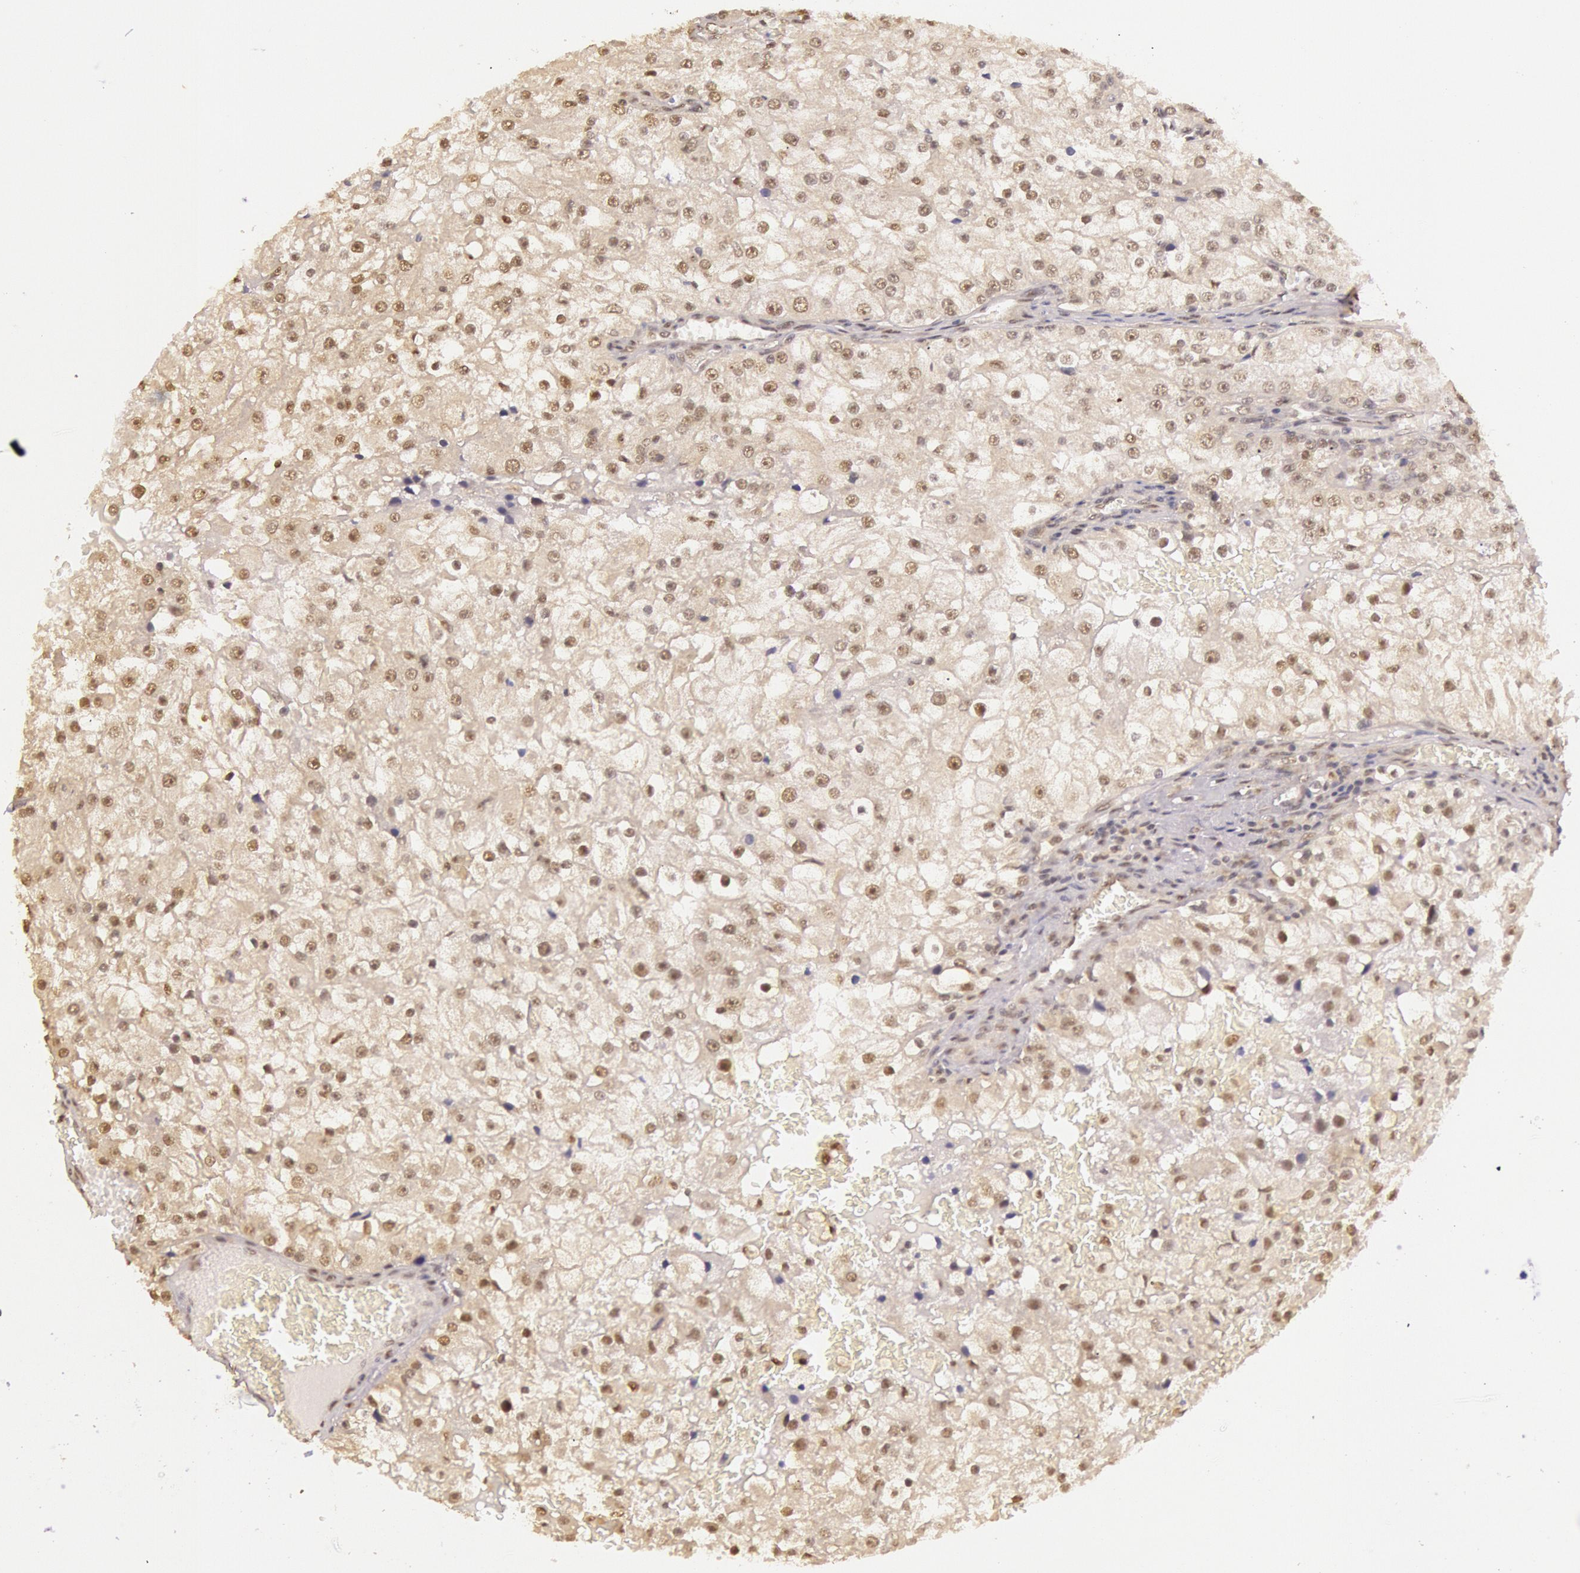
{"staining": {"intensity": "weak", "quantity": ">75%", "location": "cytoplasmic/membranous"}, "tissue": "renal cancer", "cell_type": "Tumor cells", "image_type": "cancer", "snomed": [{"axis": "morphology", "description": "Adenocarcinoma, NOS"}, {"axis": "topography", "description": "Kidney"}], "caption": "The immunohistochemical stain labels weak cytoplasmic/membranous positivity in tumor cells of renal cancer tissue.", "gene": "RTL10", "patient": {"sex": "female", "age": 74}}